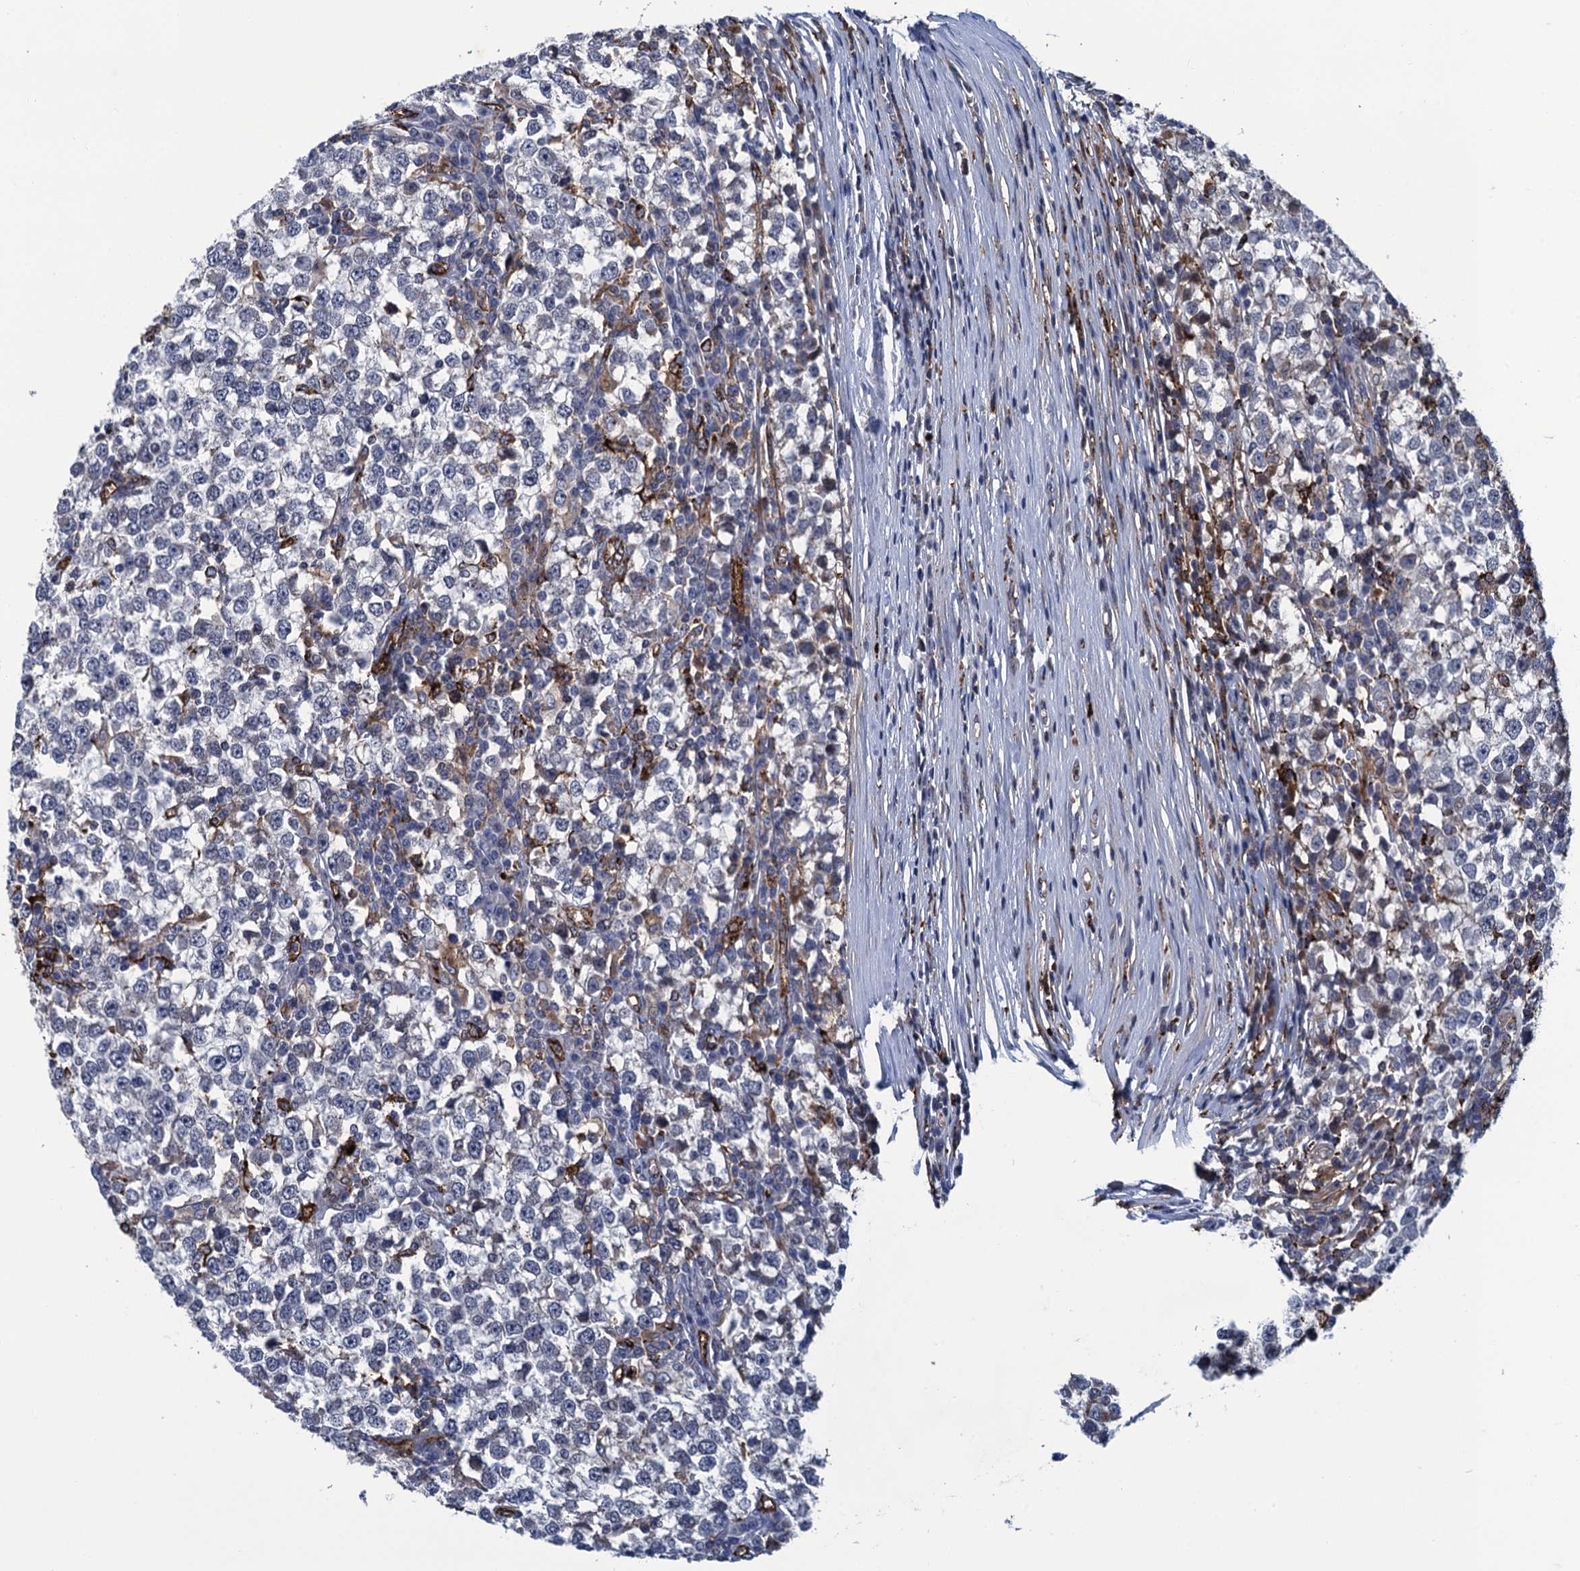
{"staining": {"intensity": "negative", "quantity": "none", "location": "none"}, "tissue": "testis cancer", "cell_type": "Tumor cells", "image_type": "cancer", "snomed": [{"axis": "morphology", "description": "Seminoma, NOS"}, {"axis": "topography", "description": "Testis"}], "caption": "DAB (3,3'-diaminobenzidine) immunohistochemical staining of human testis cancer (seminoma) reveals no significant positivity in tumor cells.", "gene": "DNHD1", "patient": {"sex": "male", "age": 65}}